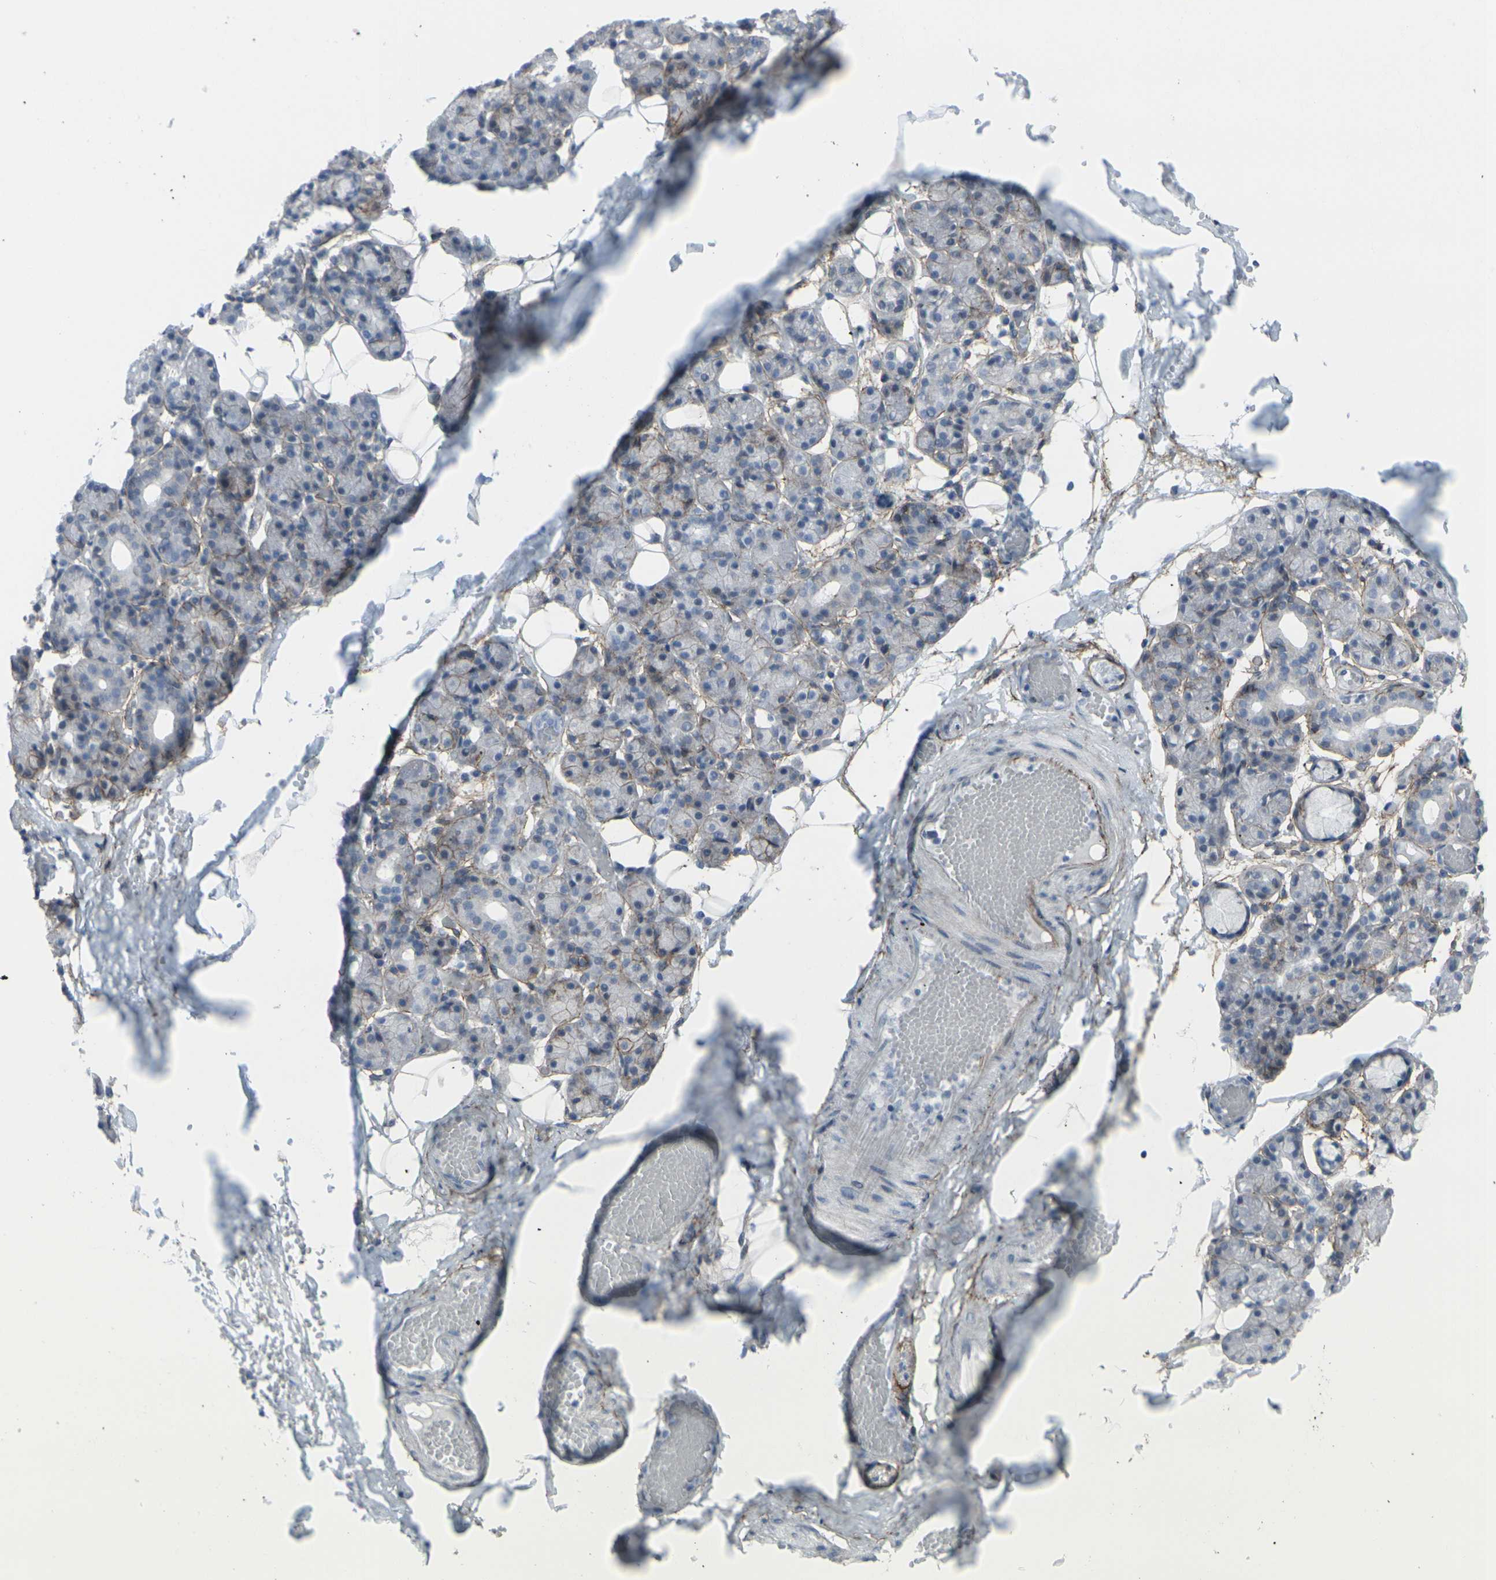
{"staining": {"intensity": "moderate", "quantity": "25%-75%", "location": "cytoplasmic/membranous"}, "tissue": "salivary gland", "cell_type": "Glandular cells", "image_type": "normal", "snomed": [{"axis": "morphology", "description": "Normal tissue, NOS"}, {"axis": "topography", "description": "Salivary gland"}], "caption": "Glandular cells display medium levels of moderate cytoplasmic/membranous positivity in about 25%-75% of cells in normal salivary gland. Immunohistochemistry stains the protein in brown and the nuclei are stained blue.", "gene": "CDH11", "patient": {"sex": "male", "age": 63}}